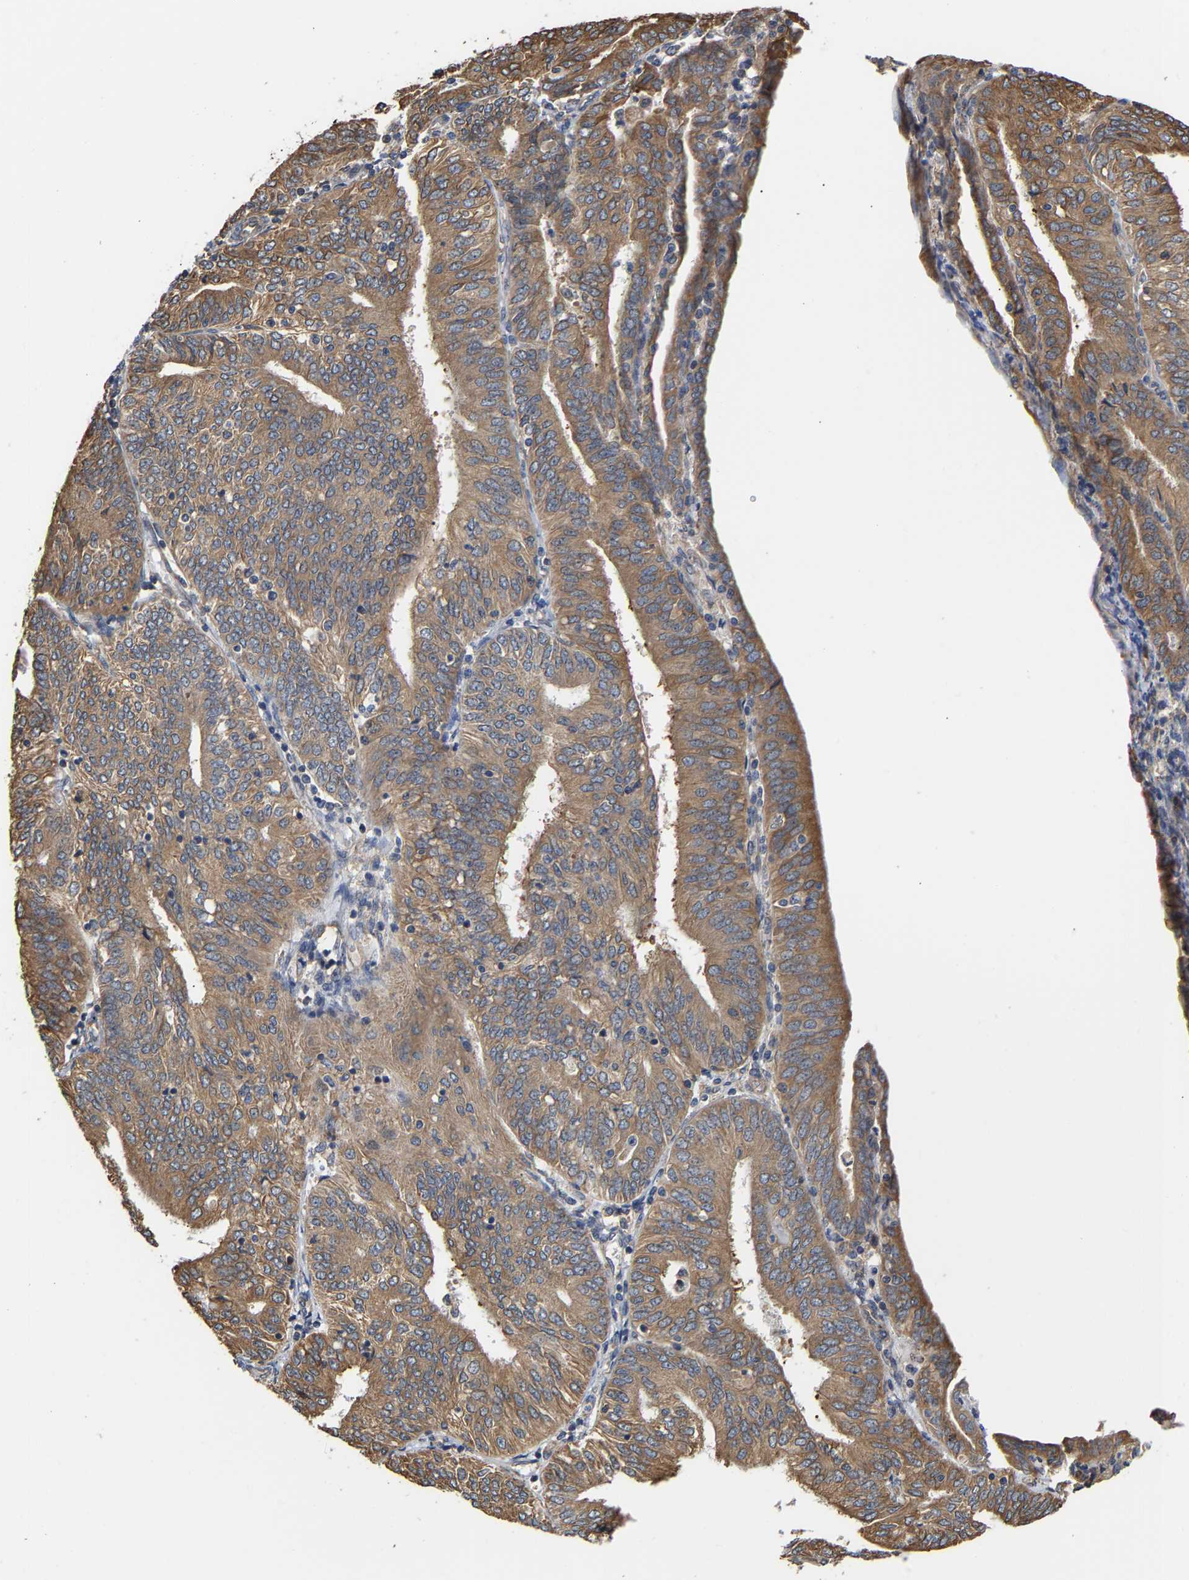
{"staining": {"intensity": "moderate", "quantity": ">75%", "location": "cytoplasmic/membranous"}, "tissue": "endometrial cancer", "cell_type": "Tumor cells", "image_type": "cancer", "snomed": [{"axis": "morphology", "description": "Adenocarcinoma, NOS"}, {"axis": "topography", "description": "Endometrium"}], "caption": "Endometrial cancer stained with a protein marker reveals moderate staining in tumor cells.", "gene": "ARAP1", "patient": {"sex": "female", "age": 58}}